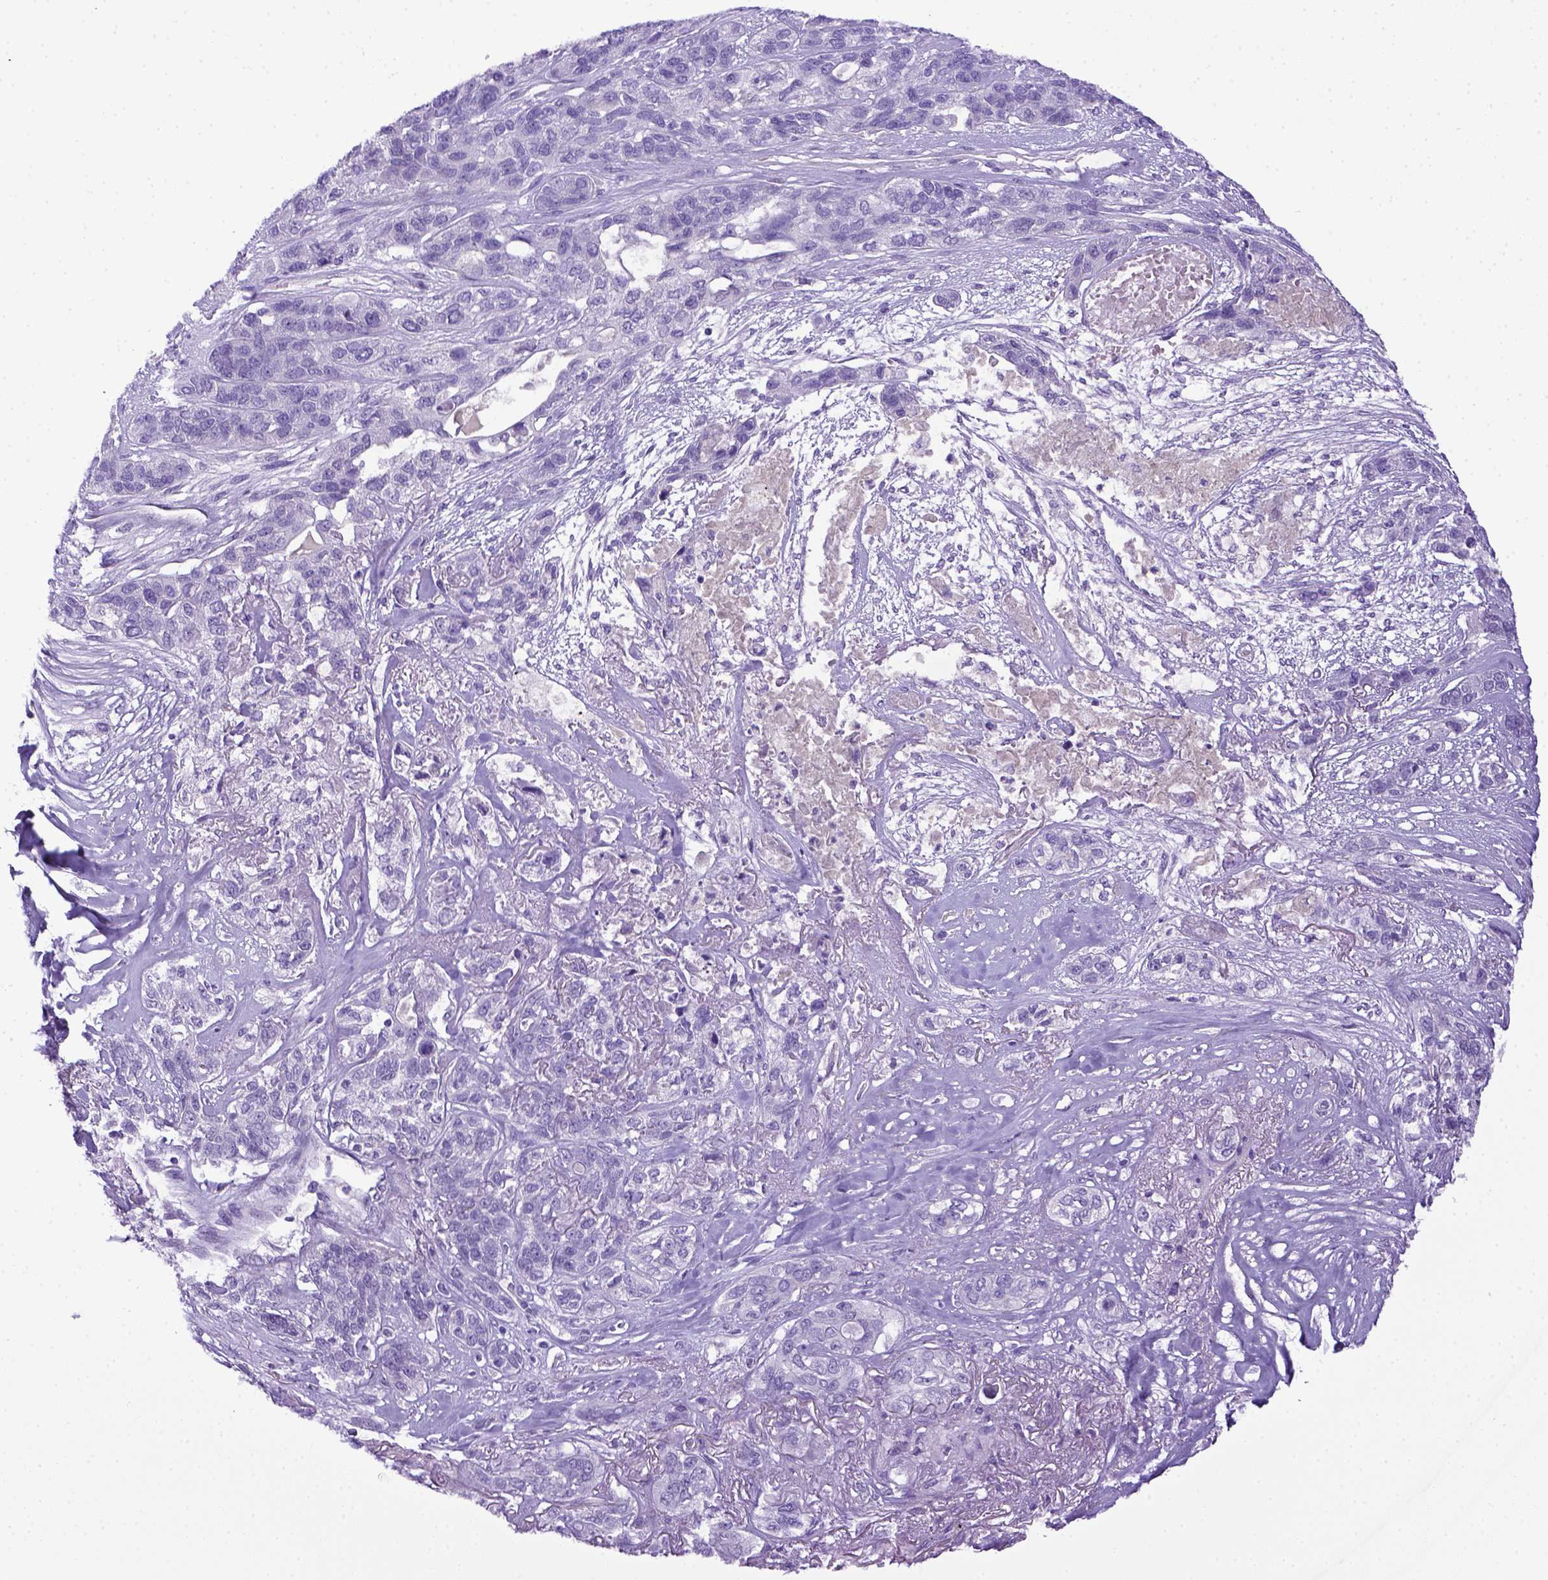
{"staining": {"intensity": "negative", "quantity": "none", "location": "none"}, "tissue": "lung cancer", "cell_type": "Tumor cells", "image_type": "cancer", "snomed": [{"axis": "morphology", "description": "Squamous cell carcinoma, NOS"}, {"axis": "topography", "description": "Lung"}], "caption": "Immunohistochemistry (IHC) histopathology image of neoplastic tissue: human lung cancer stained with DAB (3,3'-diaminobenzidine) demonstrates no significant protein staining in tumor cells. (IHC, brightfield microscopy, high magnification).", "gene": "ITIH4", "patient": {"sex": "female", "age": 70}}